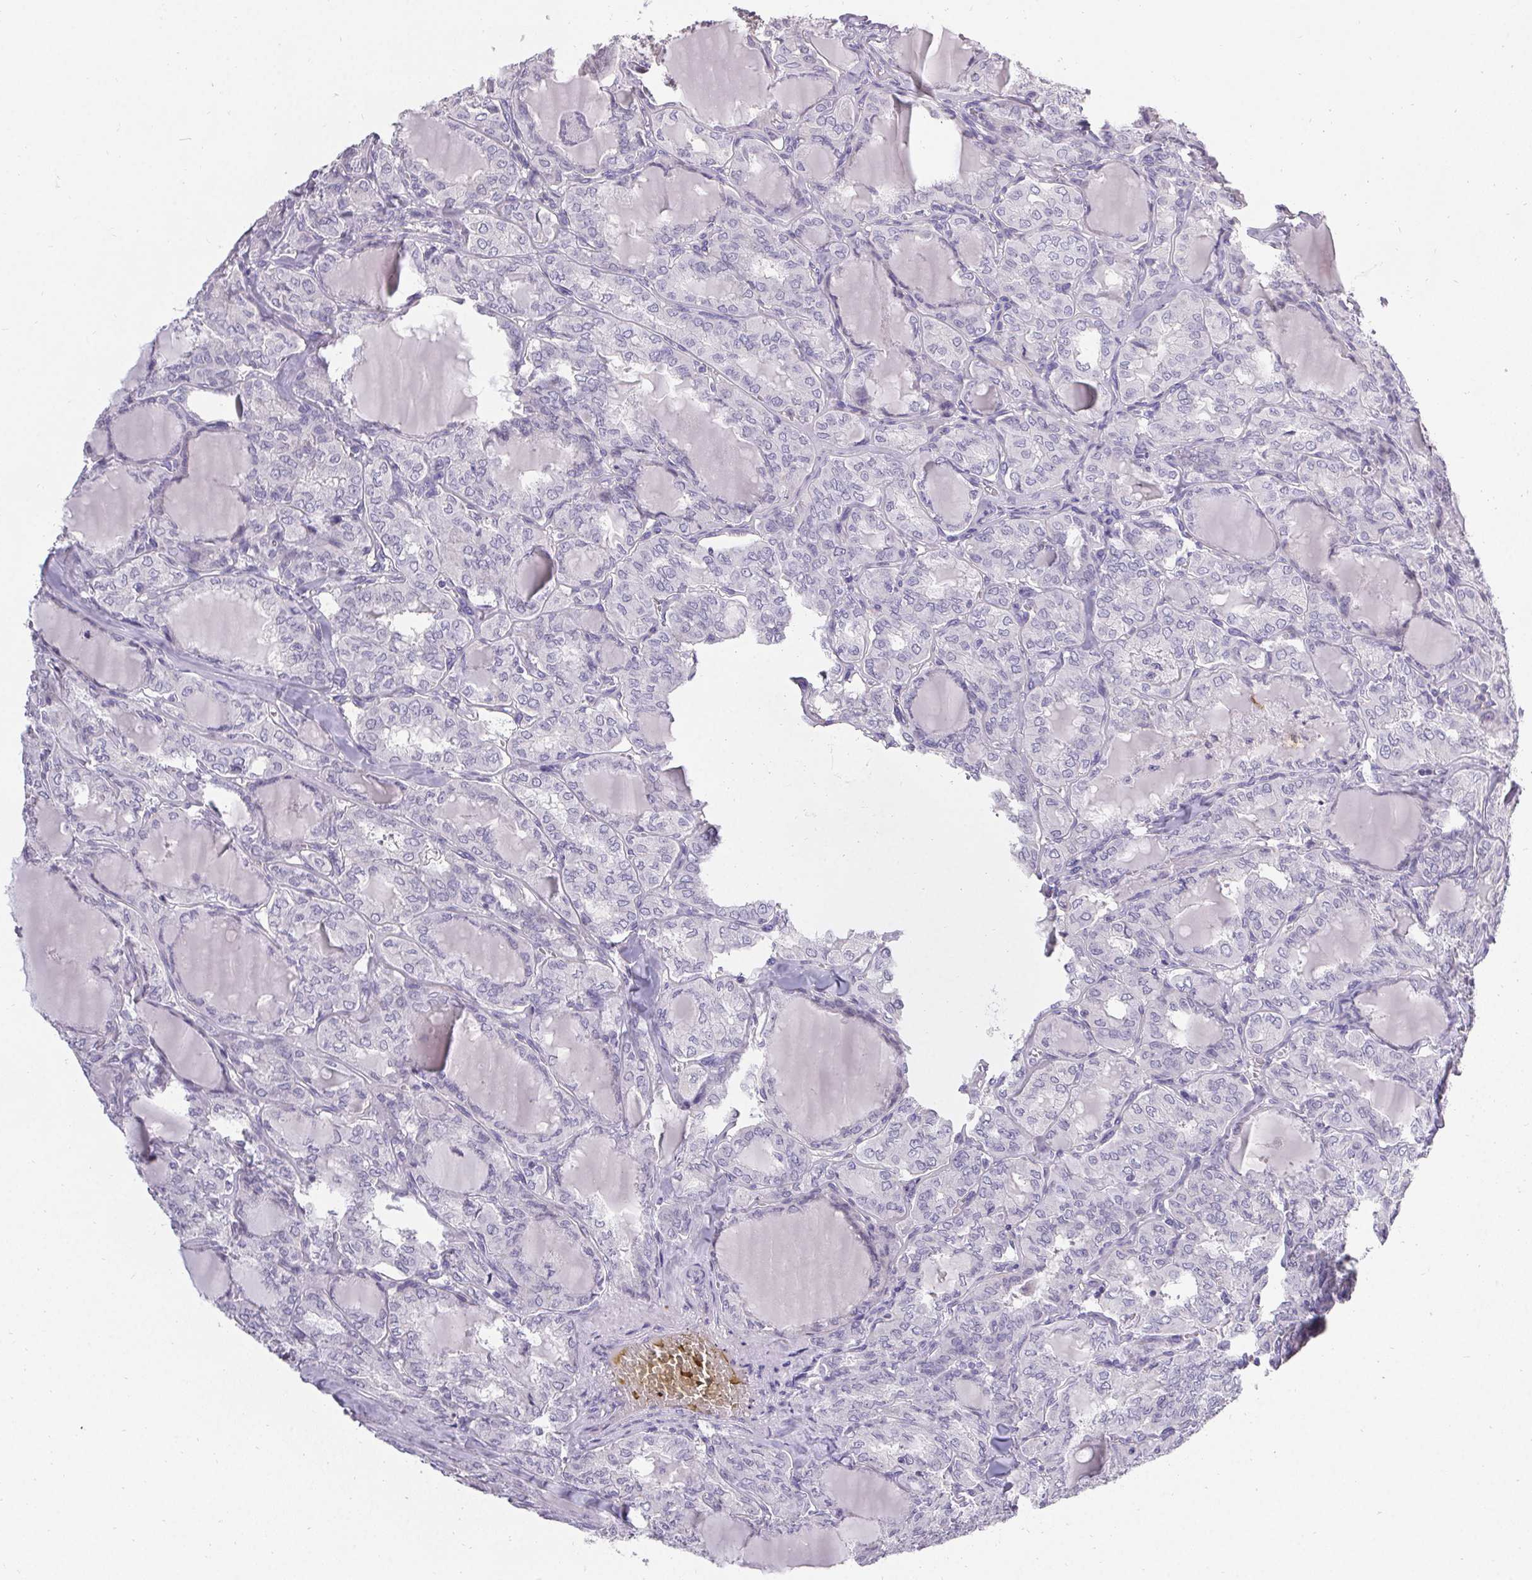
{"staining": {"intensity": "negative", "quantity": "none", "location": "none"}, "tissue": "thyroid cancer", "cell_type": "Tumor cells", "image_type": "cancer", "snomed": [{"axis": "morphology", "description": "Papillary adenocarcinoma, NOS"}, {"axis": "topography", "description": "Thyroid gland"}], "caption": "There is no significant expression in tumor cells of thyroid cancer. (DAB (3,3'-diaminobenzidine) IHC, high magnification).", "gene": "PMEL", "patient": {"sex": "male", "age": 20}}